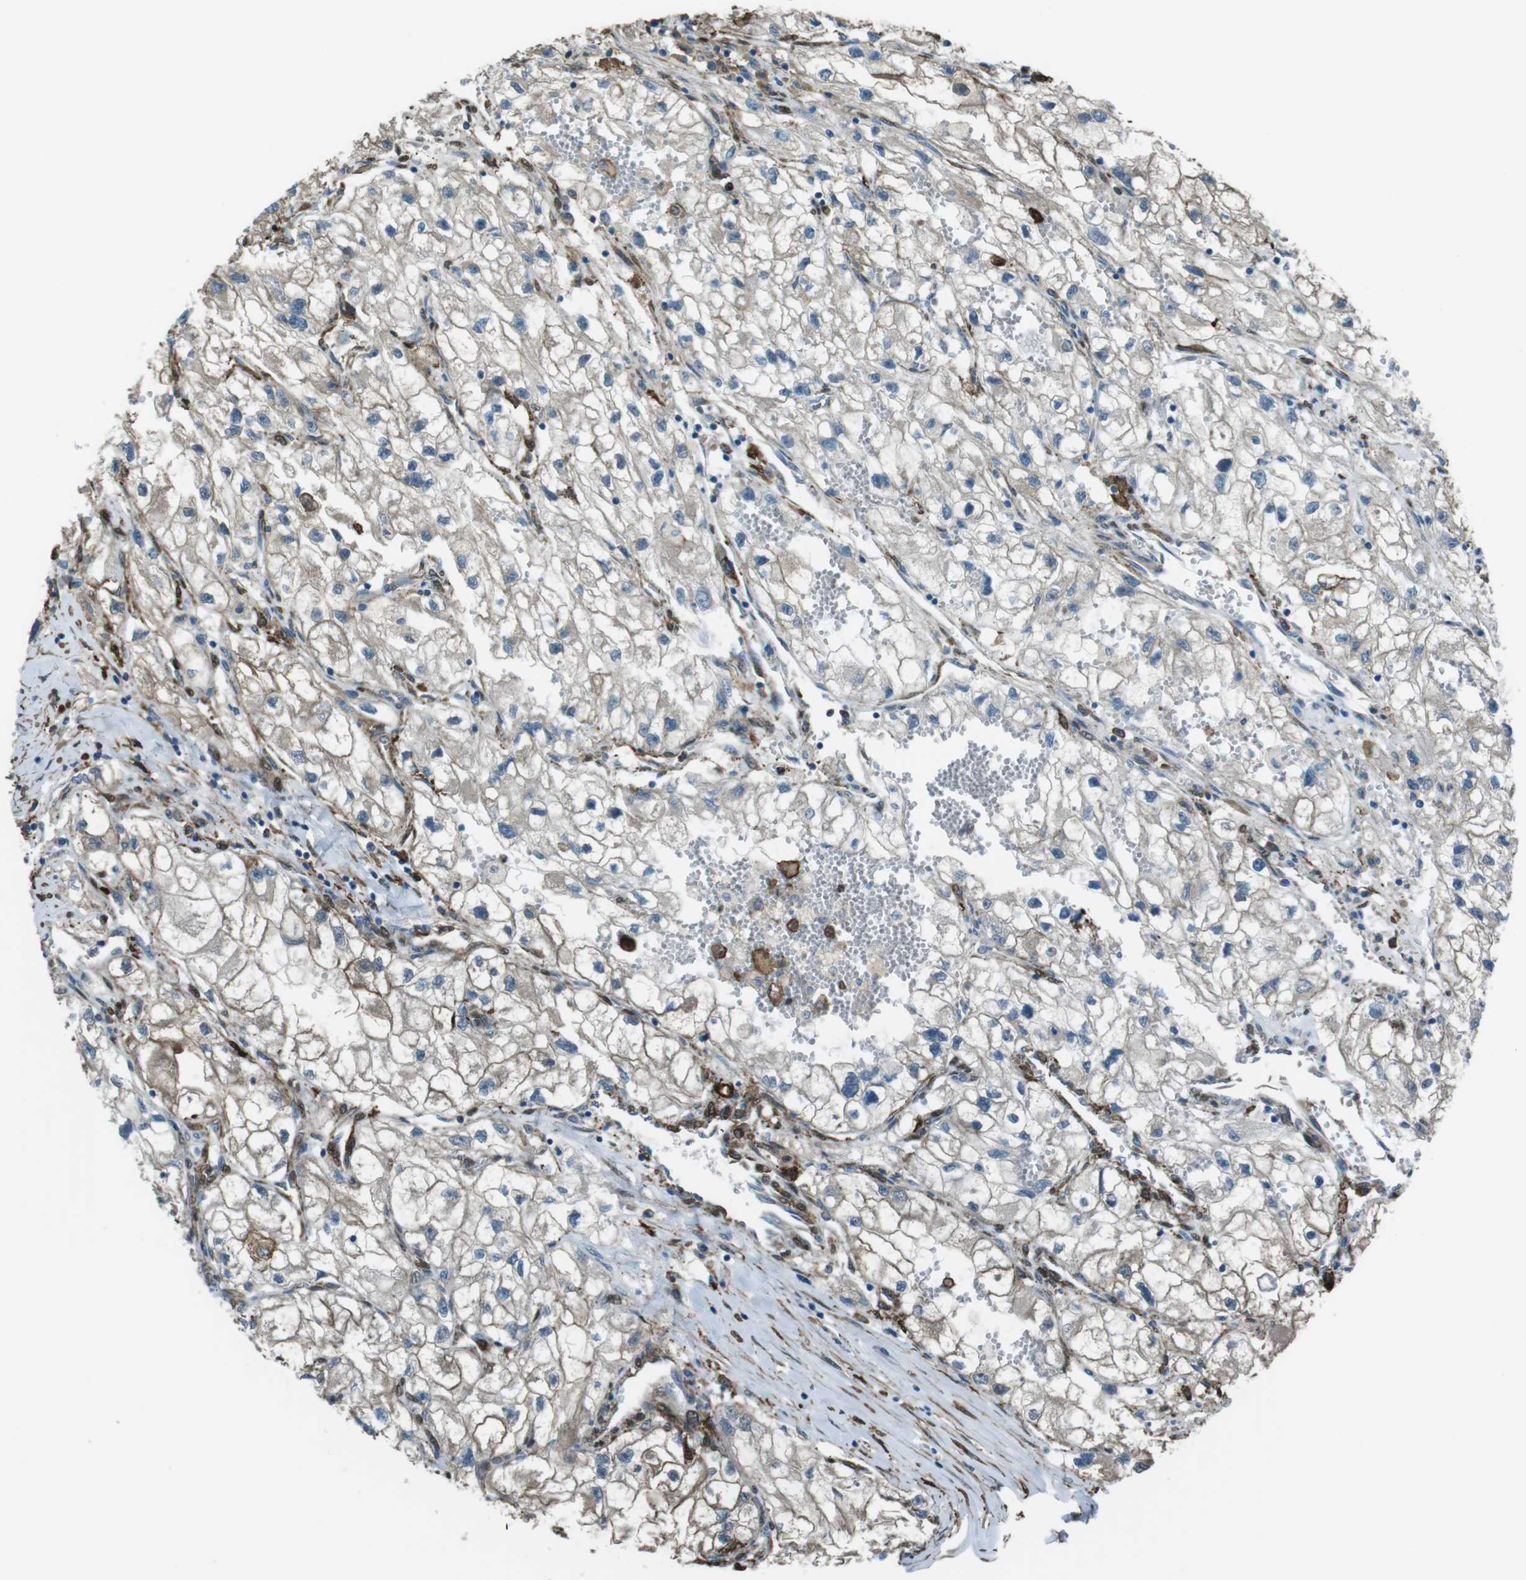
{"staining": {"intensity": "negative", "quantity": "none", "location": "none"}, "tissue": "renal cancer", "cell_type": "Tumor cells", "image_type": "cancer", "snomed": [{"axis": "morphology", "description": "Adenocarcinoma, NOS"}, {"axis": "topography", "description": "Kidney"}], "caption": "IHC photomicrograph of human renal cancer (adenocarcinoma) stained for a protein (brown), which reveals no positivity in tumor cells.", "gene": "SFT2D1", "patient": {"sex": "female", "age": 70}}